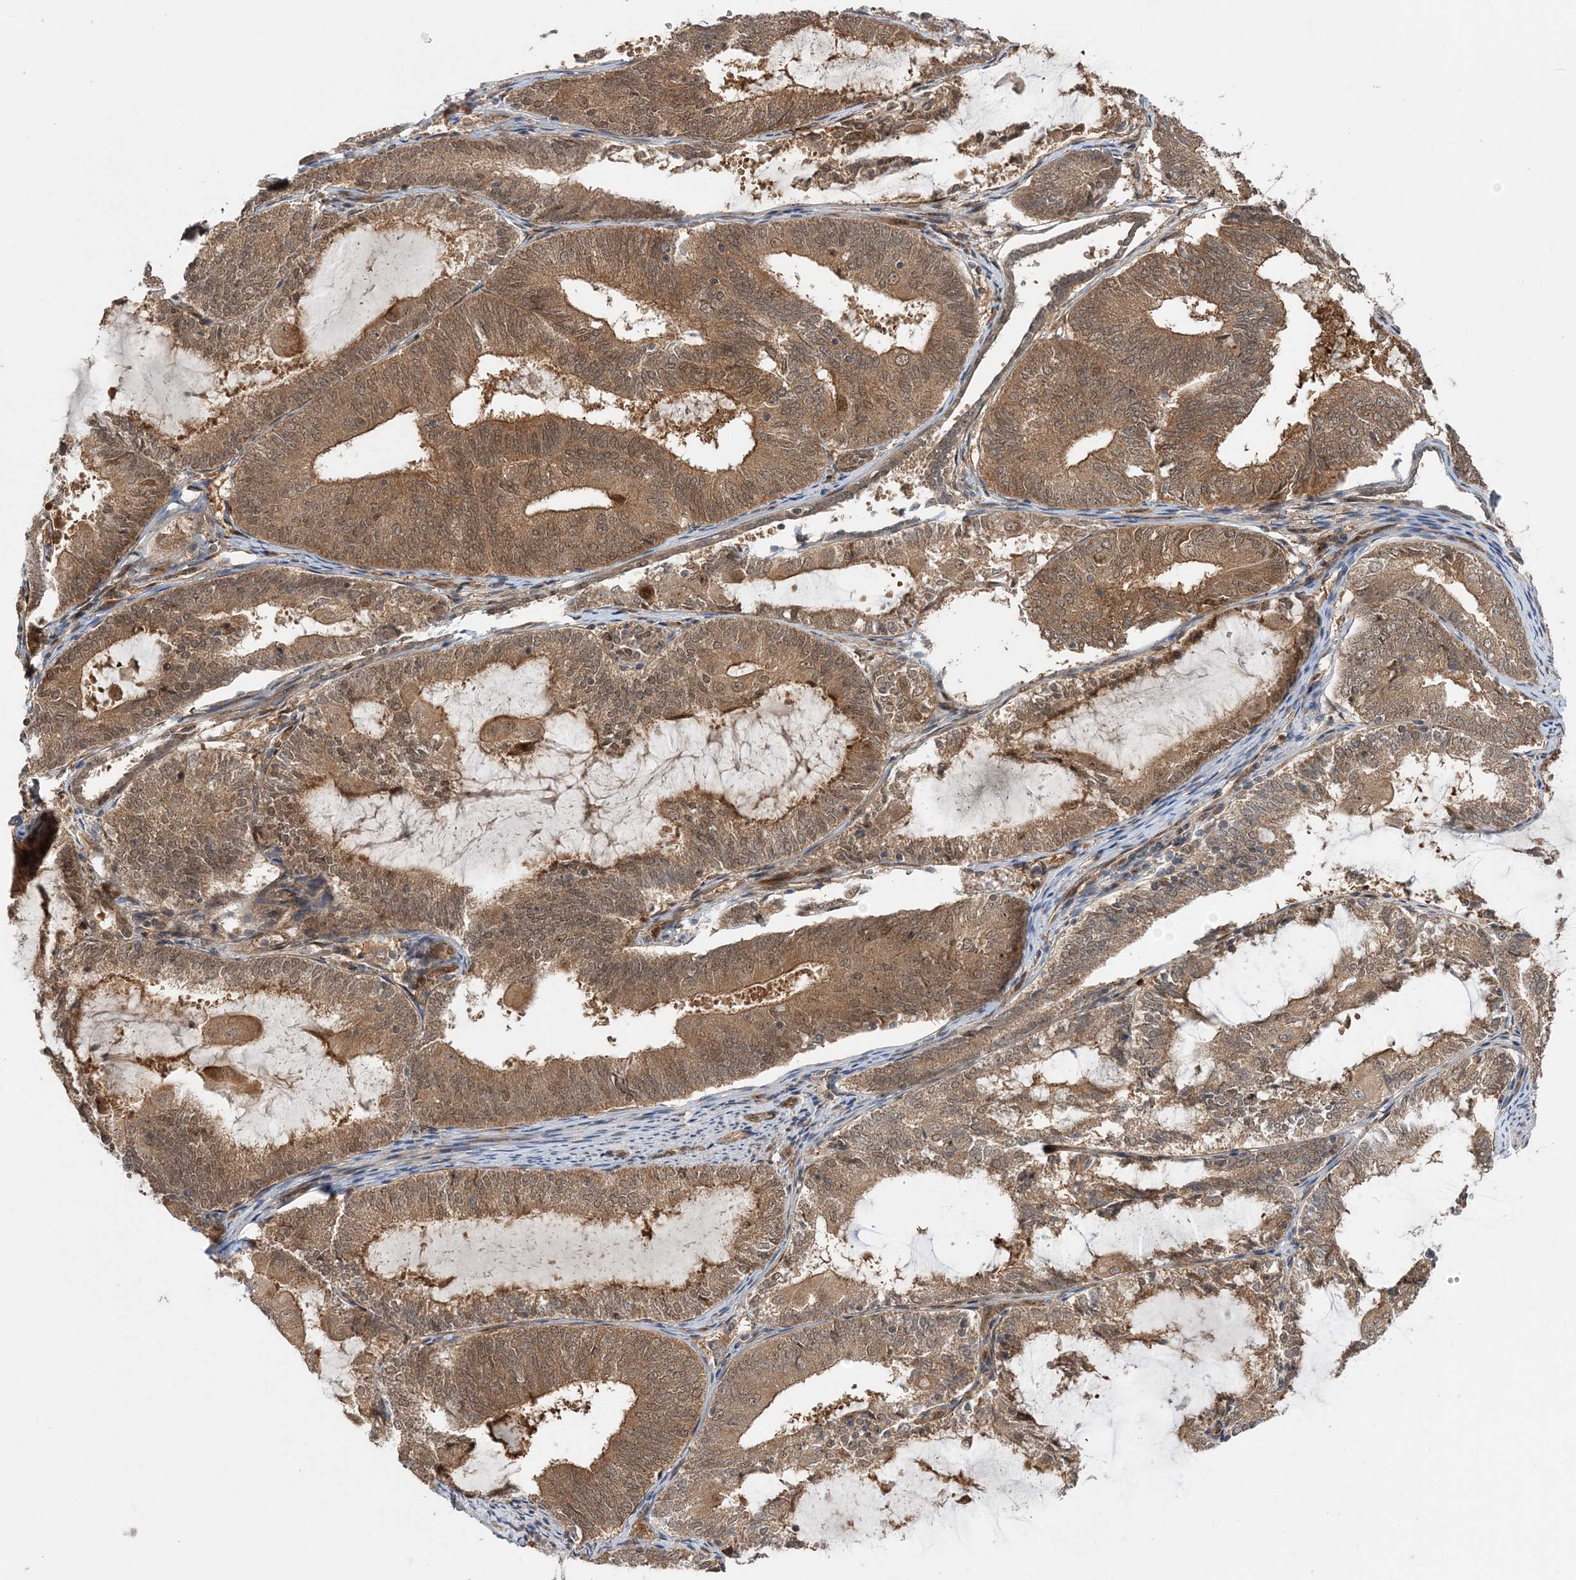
{"staining": {"intensity": "moderate", "quantity": ">75%", "location": "cytoplasmic/membranous,nuclear"}, "tissue": "endometrial cancer", "cell_type": "Tumor cells", "image_type": "cancer", "snomed": [{"axis": "morphology", "description": "Adenocarcinoma, NOS"}, {"axis": "topography", "description": "Endometrium"}], "caption": "A brown stain shows moderate cytoplasmic/membranous and nuclear expression of a protein in adenocarcinoma (endometrial) tumor cells.", "gene": "UBTD2", "patient": {"sex": "female", "age": 81}}